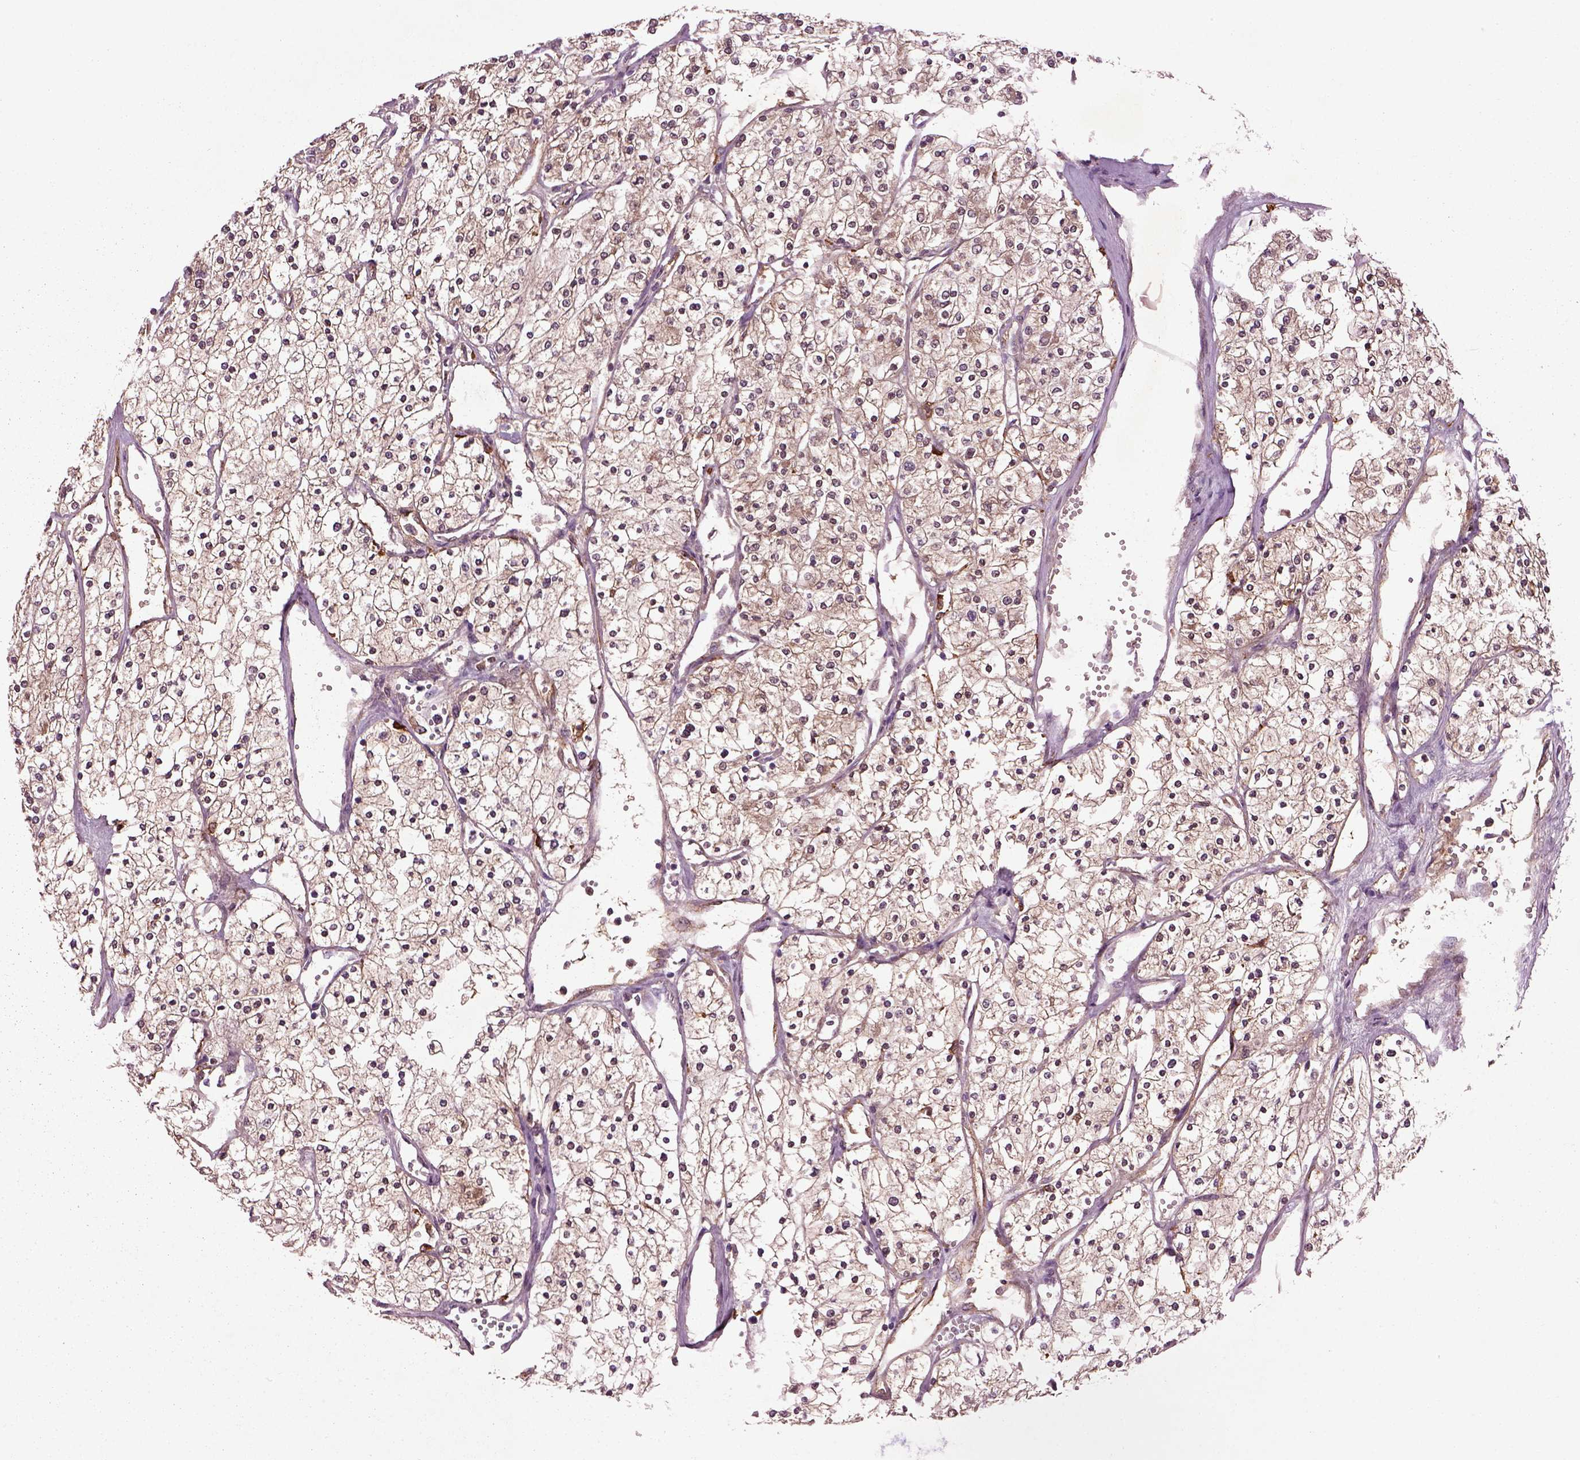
{"staining": {"intensity": "weak", "quantity": ">75%", "location": "cytoplasmic/membranous"}, "tissue": "renal cancer", "cell_type": "Tumor cells", "image_type": "cancer", "snomed": [{"axis": "morphology", "description": "Adenocarcinoma, NOS"}, {"axis": "topography", "description": "Kidney"}], "caption": "Protein positivity by immunohistochemistry (IHC) demonstrates weak cytoplasmic/membranous staining in about >75% of tumor cells in renal cancer. (DAB (3,3'-diaminobenzidine) IHC, brown staining for protein, blue staining for nuclei).", "gene": "MDP1", "patient": {"sex": "male", "age": 80}}